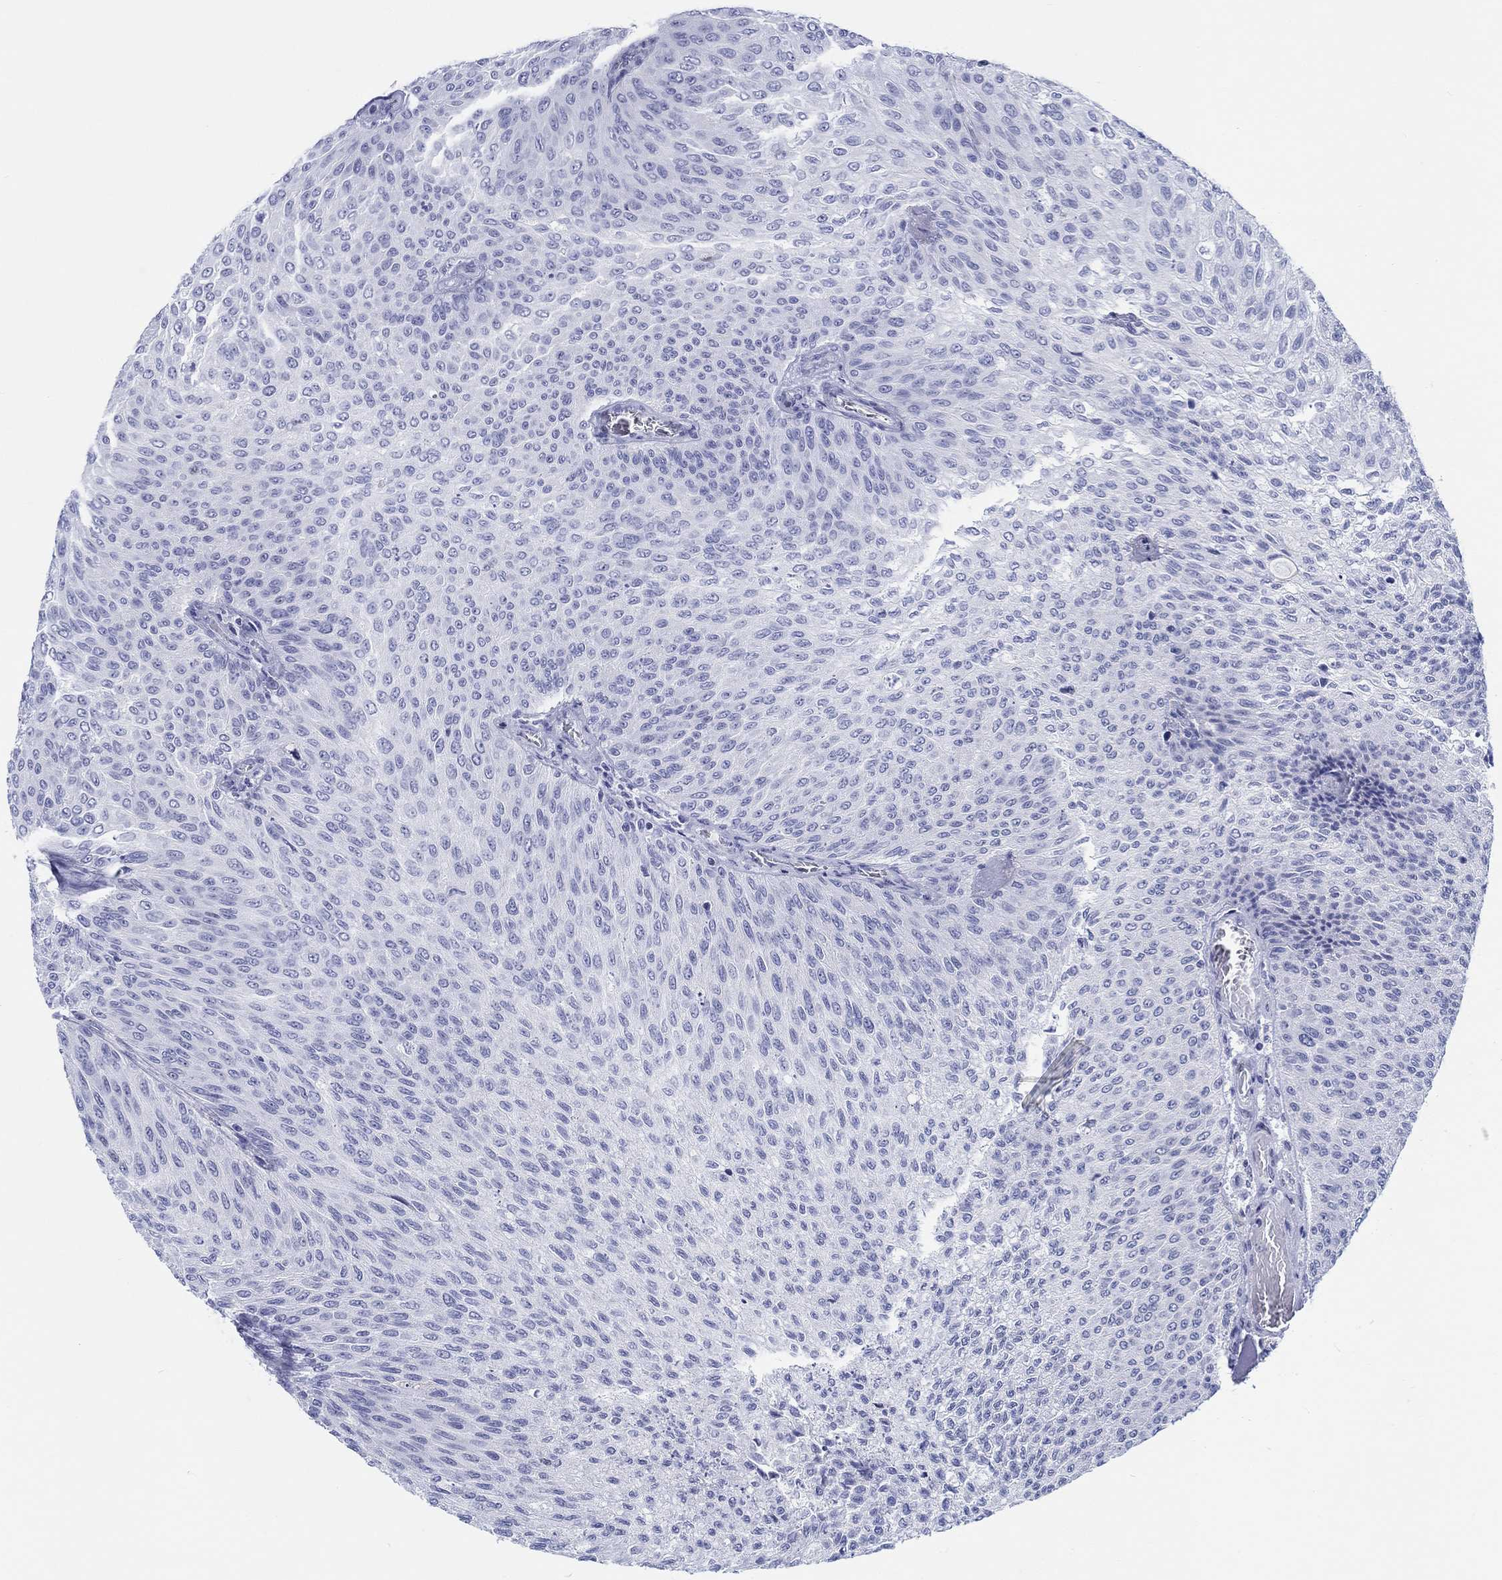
{"staining": {"intensity": "negative", "quantity": "none", "location": "none"}, "tissue": "urothelial cancer", "cell_type": "Tumor cells", "image_type": "cancer", "snomed": [{"axis": "morphology", "description": "Urothelial carcinoma, Low grade"}, {"axis": "topography", "description": "Ureter, NOS"}, {"axis": "topography", "description": "Urinary bladder"}], "caption": "High power microscopy micrograph of an IHC micrograph of urothelial cancer, revealing no significant staining in tumor cells.", "gene": "H1-1", "patient": {"sex": "male", "age": 78}}